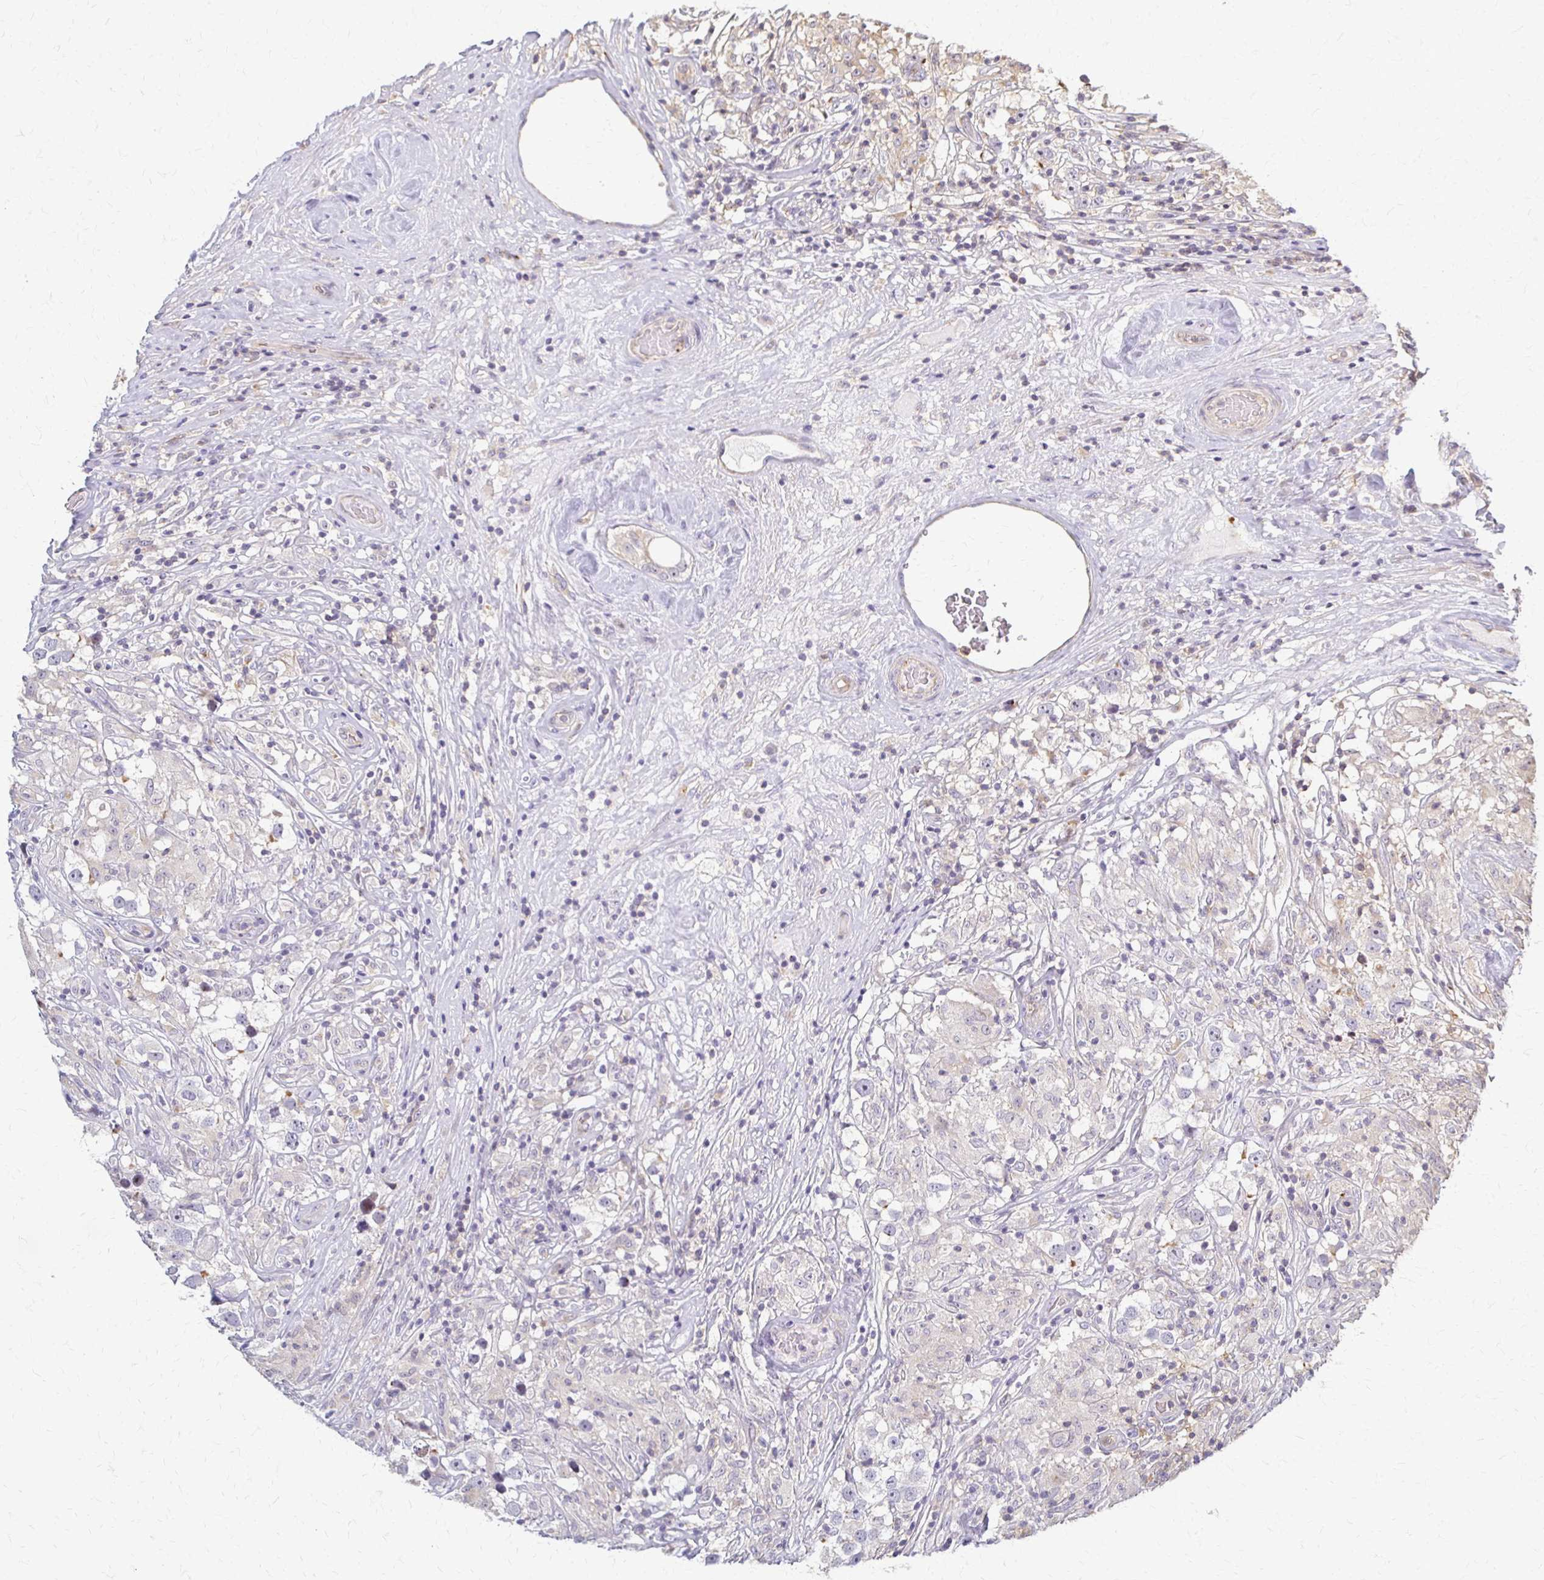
{"staining": {"intensity": "negative", "quantity": "none", "location": "none"}, "tissue": "testis cancer", "cell_type": "Tumor cells", "image_type": "cancer", "snomed": [{"axis": "morphology", "description": "Seminoma, NOS"}, {"axis": "topography", "description": "Testis"}], "caption": "Immunohistochemical staining of testis cancer shows no significant staining in tumor cells.", "gene": "SLC9A9", "patient": {"sex": "male", "age": 46}}